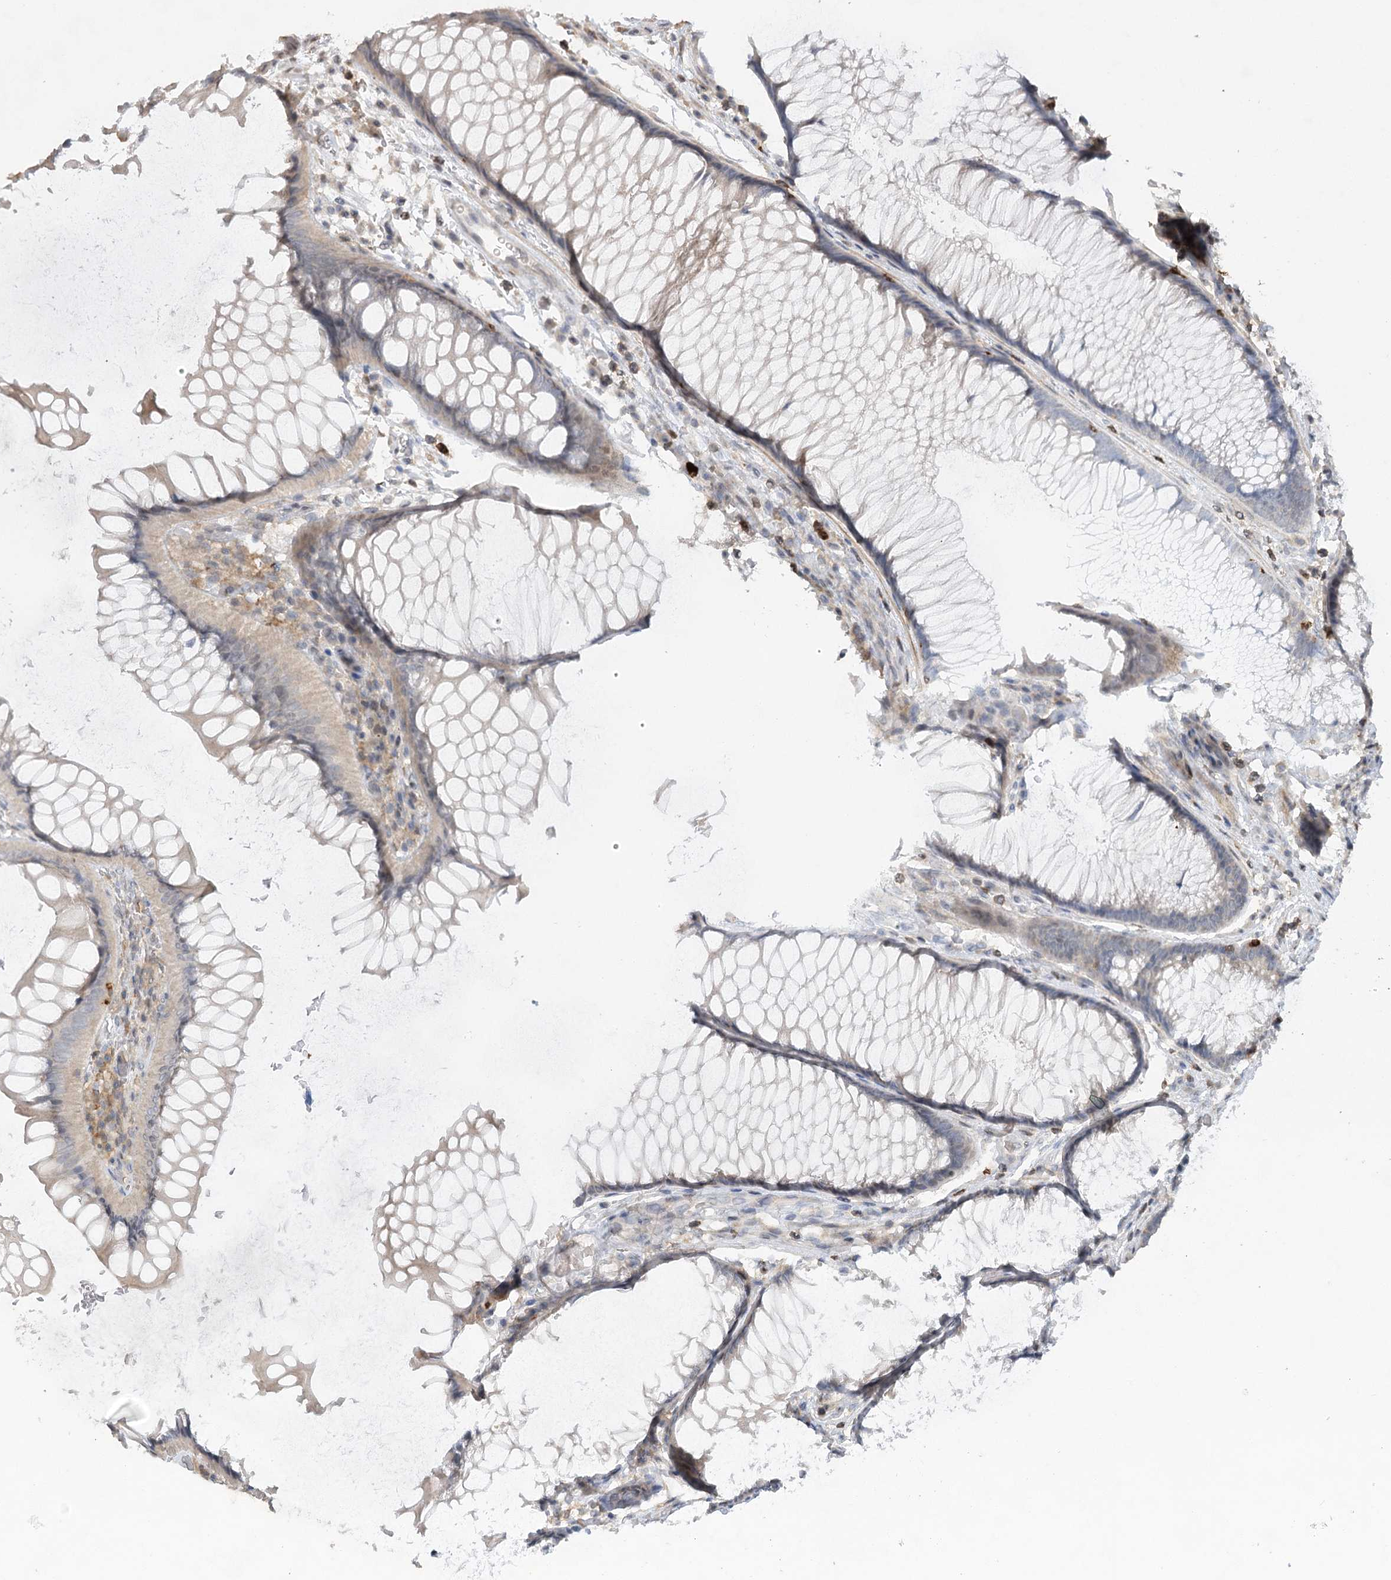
{"staining": {"intensity": "weak", "quantity": "25%-75%", "location": "cytoplasmic/membranous"}, "tissue": "colon", "cell_type": "Endothelial cells", "image_type": "normal", "snomed": [{"axis": "morphology", "description": "Normal tissue, NOS"}, {"axis": "topography", "description": "Colon"}], "caption": "An immunohistochemistry image of benign tissue is shown. Protein staining in brown labels weak cytoplasmic/membranous positivity in colon within endothelial cells. (DAB IHC with brightfield microscopy, high magnification).", "gene": "TRAF3IP1", "patient": {"sex": "female", "age": 82}}